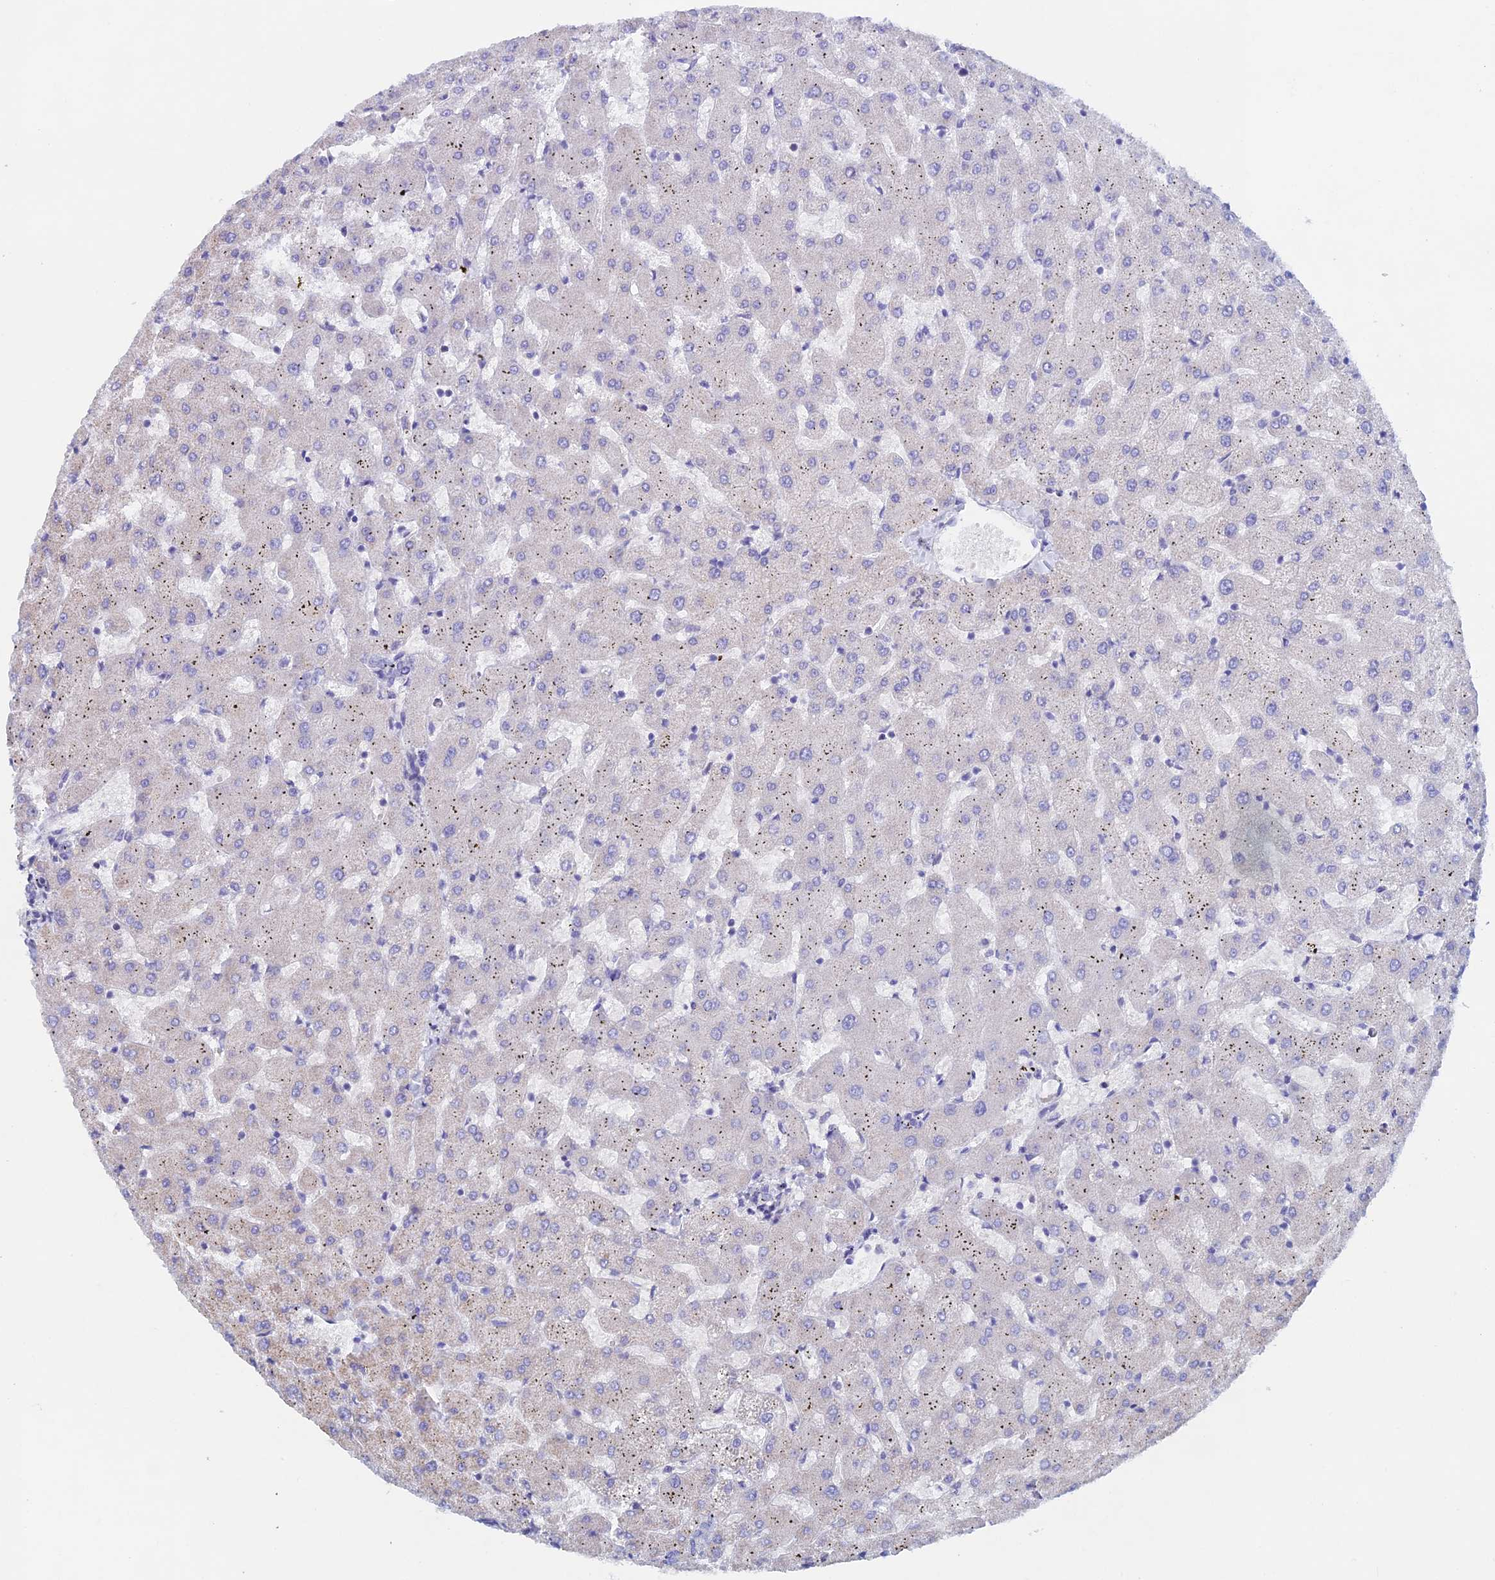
{"staining": {"intensity": "negative", "quantity": "none", "location": "none"}, "tissue": "liver", "cell_type": "Cholangiocytes", "image_type": "normal", "snomed": [{"axis": "morphology", "description": "Normal tissue, NOS"}, {"axis": "topography", "description": "Liver"}], "caption": "This micrograph is of benign liver stained with IHC to label a protein in brown with the nuclei are counter-stained blue. There is no positivity in cholangiocytes.", "gene": "PSMC3IP", "patient": {"sex": "female", "age": 63}}